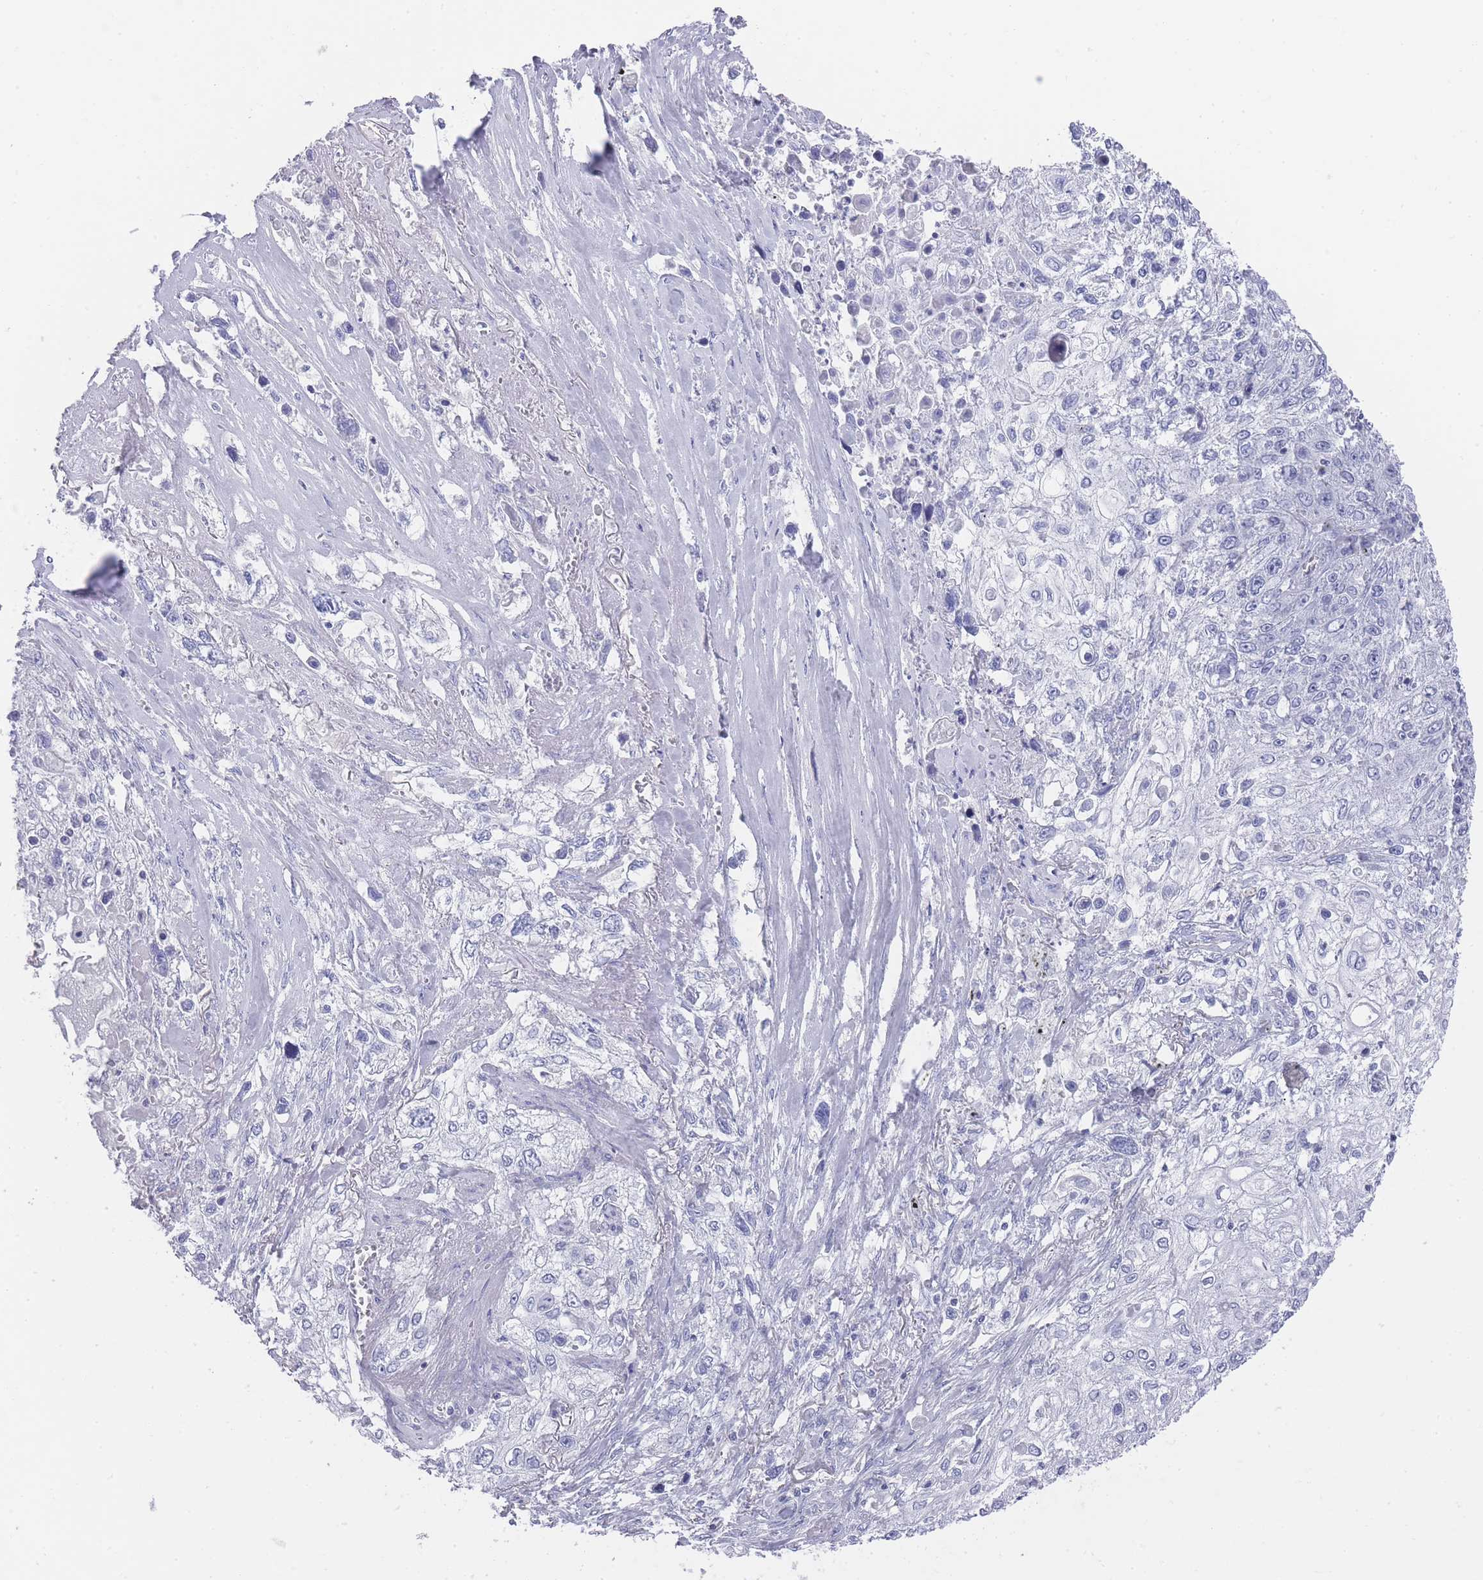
{"staining": {"intensity": "negative", "quantity": "none", "location": "none"}, "tissue": "lung cancer", "cell_type": "Tumor cells", "image_type": "cancer", "snomed": [{"axis": "morphology", "description": "Squamous cell carcinoma, NOS"}, {"axis": "topography", "description": "Lung"}], "caption": "Immunohistochemistry (IHC) of lung cancer (squamous cell carcinoma) reveals no staining in tumor cells.", "gene": "RAB2B", "patient": {"sex": "female", "age": 69}}